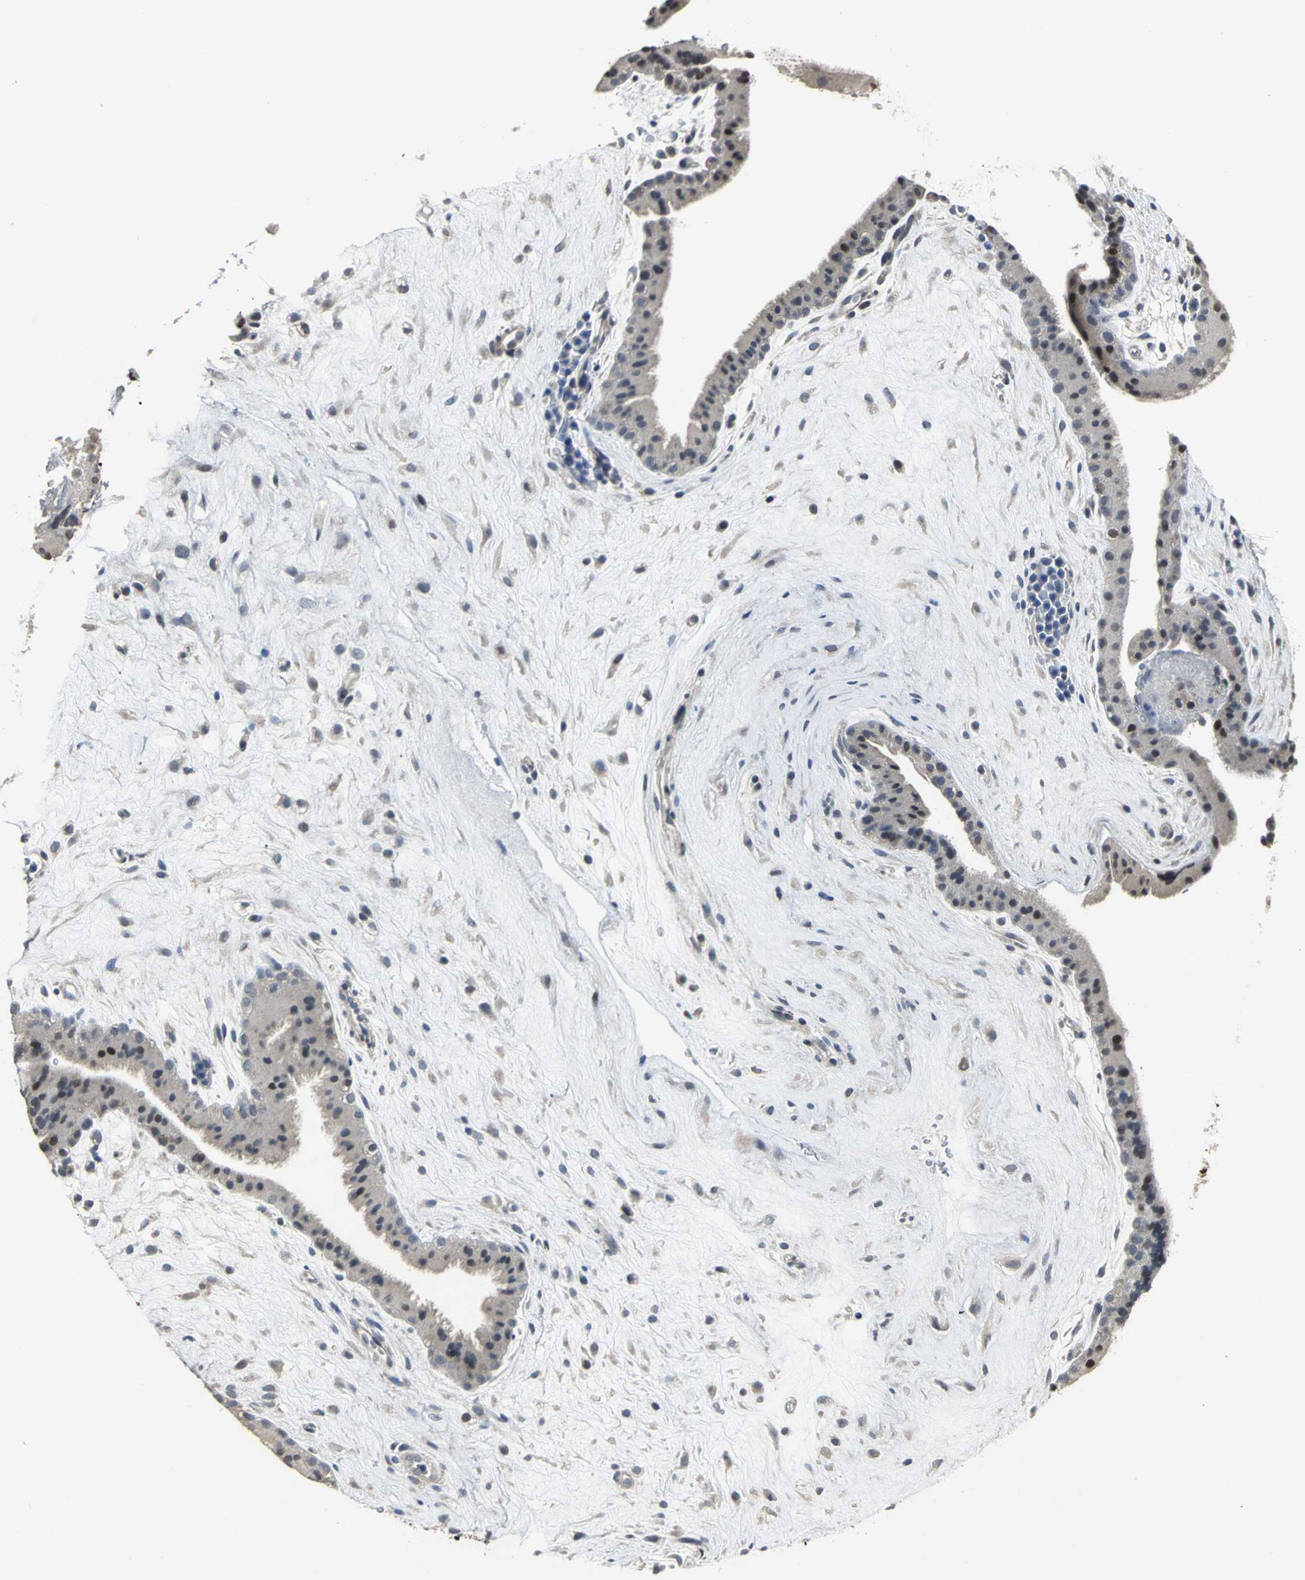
{"staining": {"intensity": "weak", "quantity": "<25%", "location": "cytoplasmic/membranous"}, "tissue": "placenta", "cell_type": "Decidual cells", "image_type": "normal", "snomed": [{"axis": "morphology", "description": "Normal tissue, NOS"}, {"axis": "topography", "description": "Placenta"}], "caption": "The IHC image has no significant expression in decidual cells of placenta. (DAB immunohistochemistry (IHC) with hematoxylin counter stain).", "gene": "JADE3", "patient": {"sex": "female", "age": 19}}